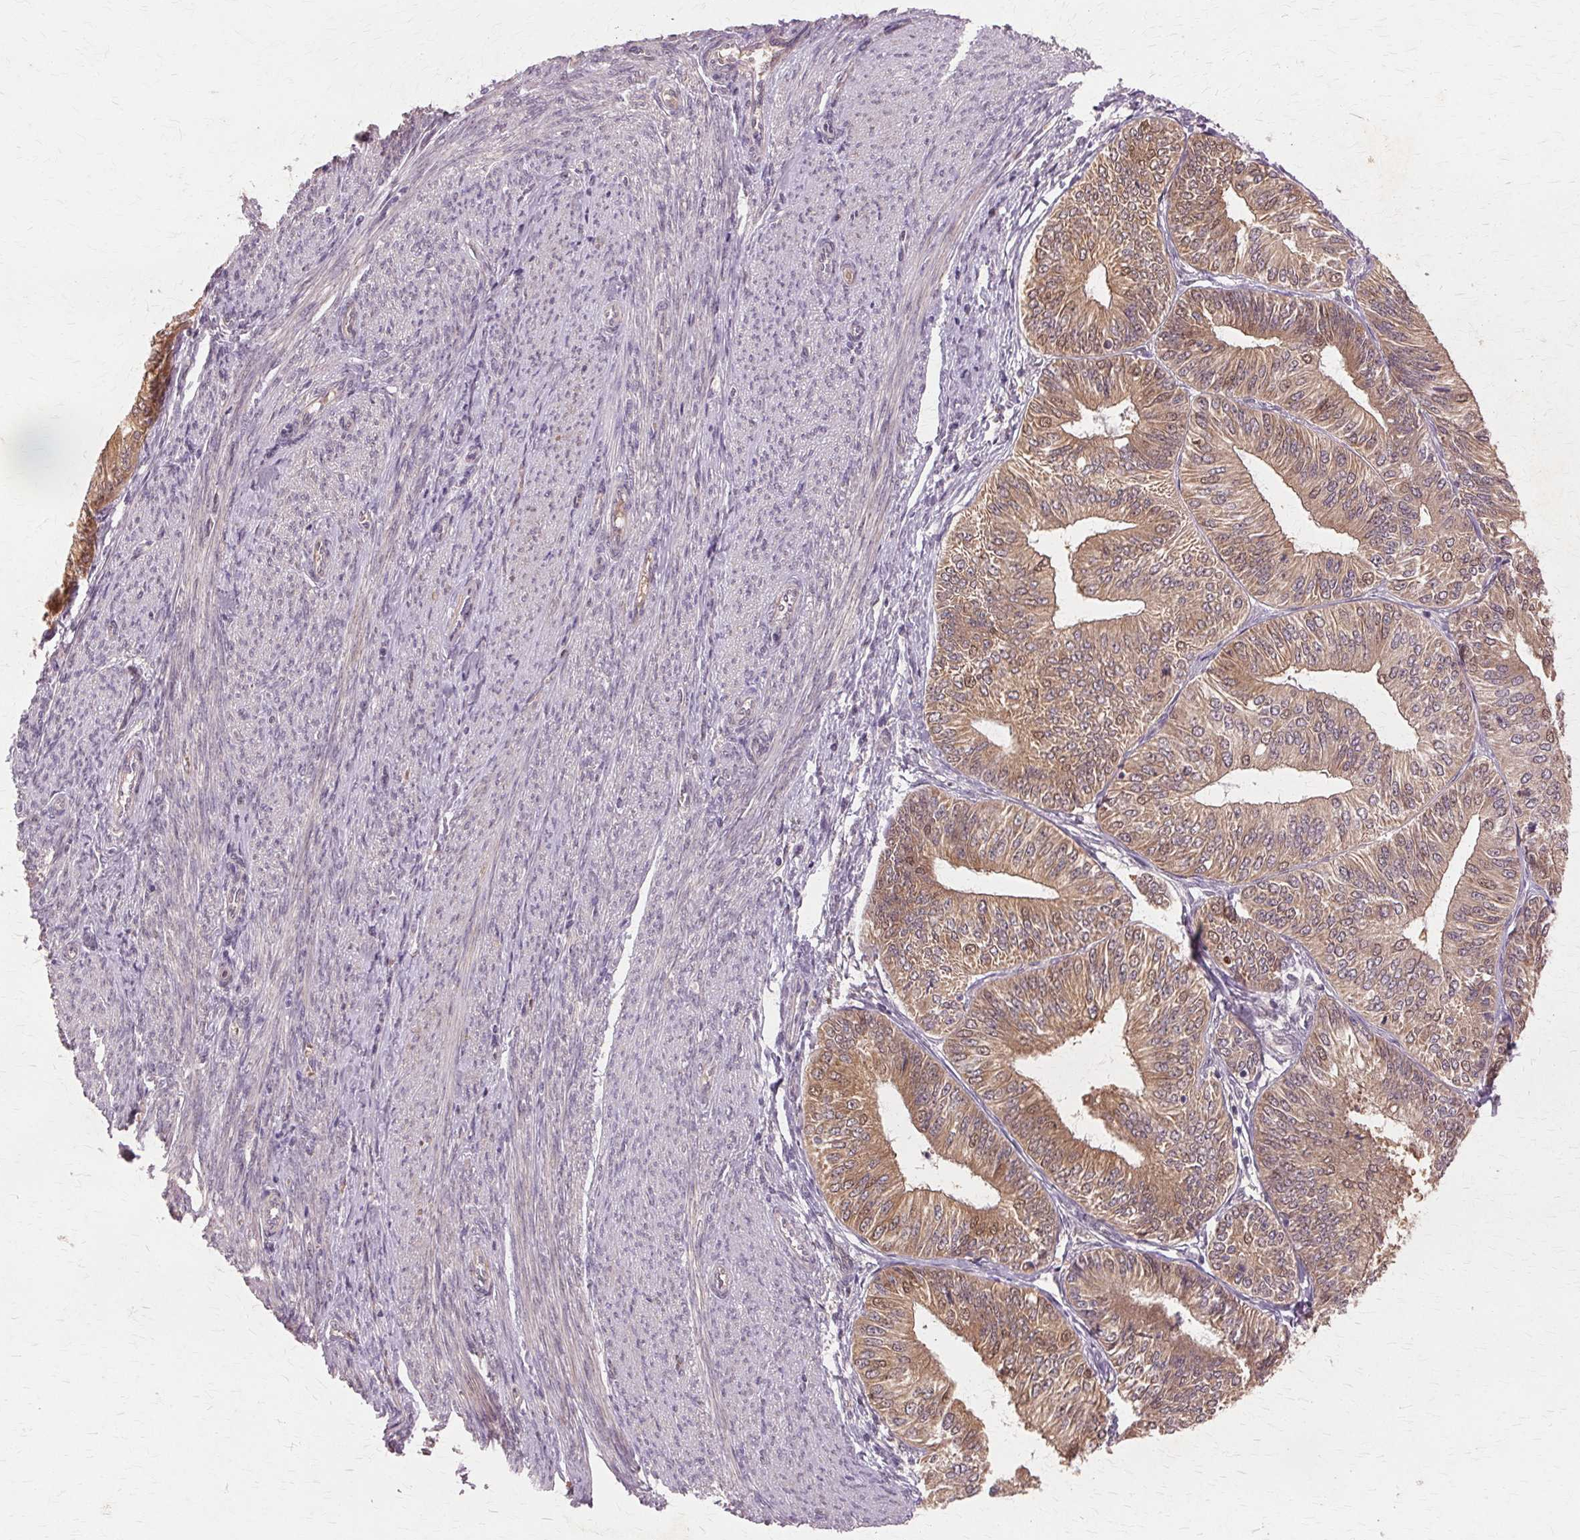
{"staining": {"intensity": "moderate", "quantity": ">75%", "location": "cytoplasmic/membranous,nuclear"}, "tissue": "endometrial cancer", "cell_type": "Tumor cells", "image_type": "cancer", "snomed": [{"axis": "morphology", "description": "Adenocarcinoma, NOS"}, {"axis": "topography", "description": "Endometrium"}], "caption": "A histopathology image showing moderate cytoplasmic/membranous and nuclear positivity in approximately >75% of tumor cells in endometrial cancer, as visualized by brown immunohistochemical staining.", "gene": "PRMT5", "patient": {"sex": "female", "age": 58}}